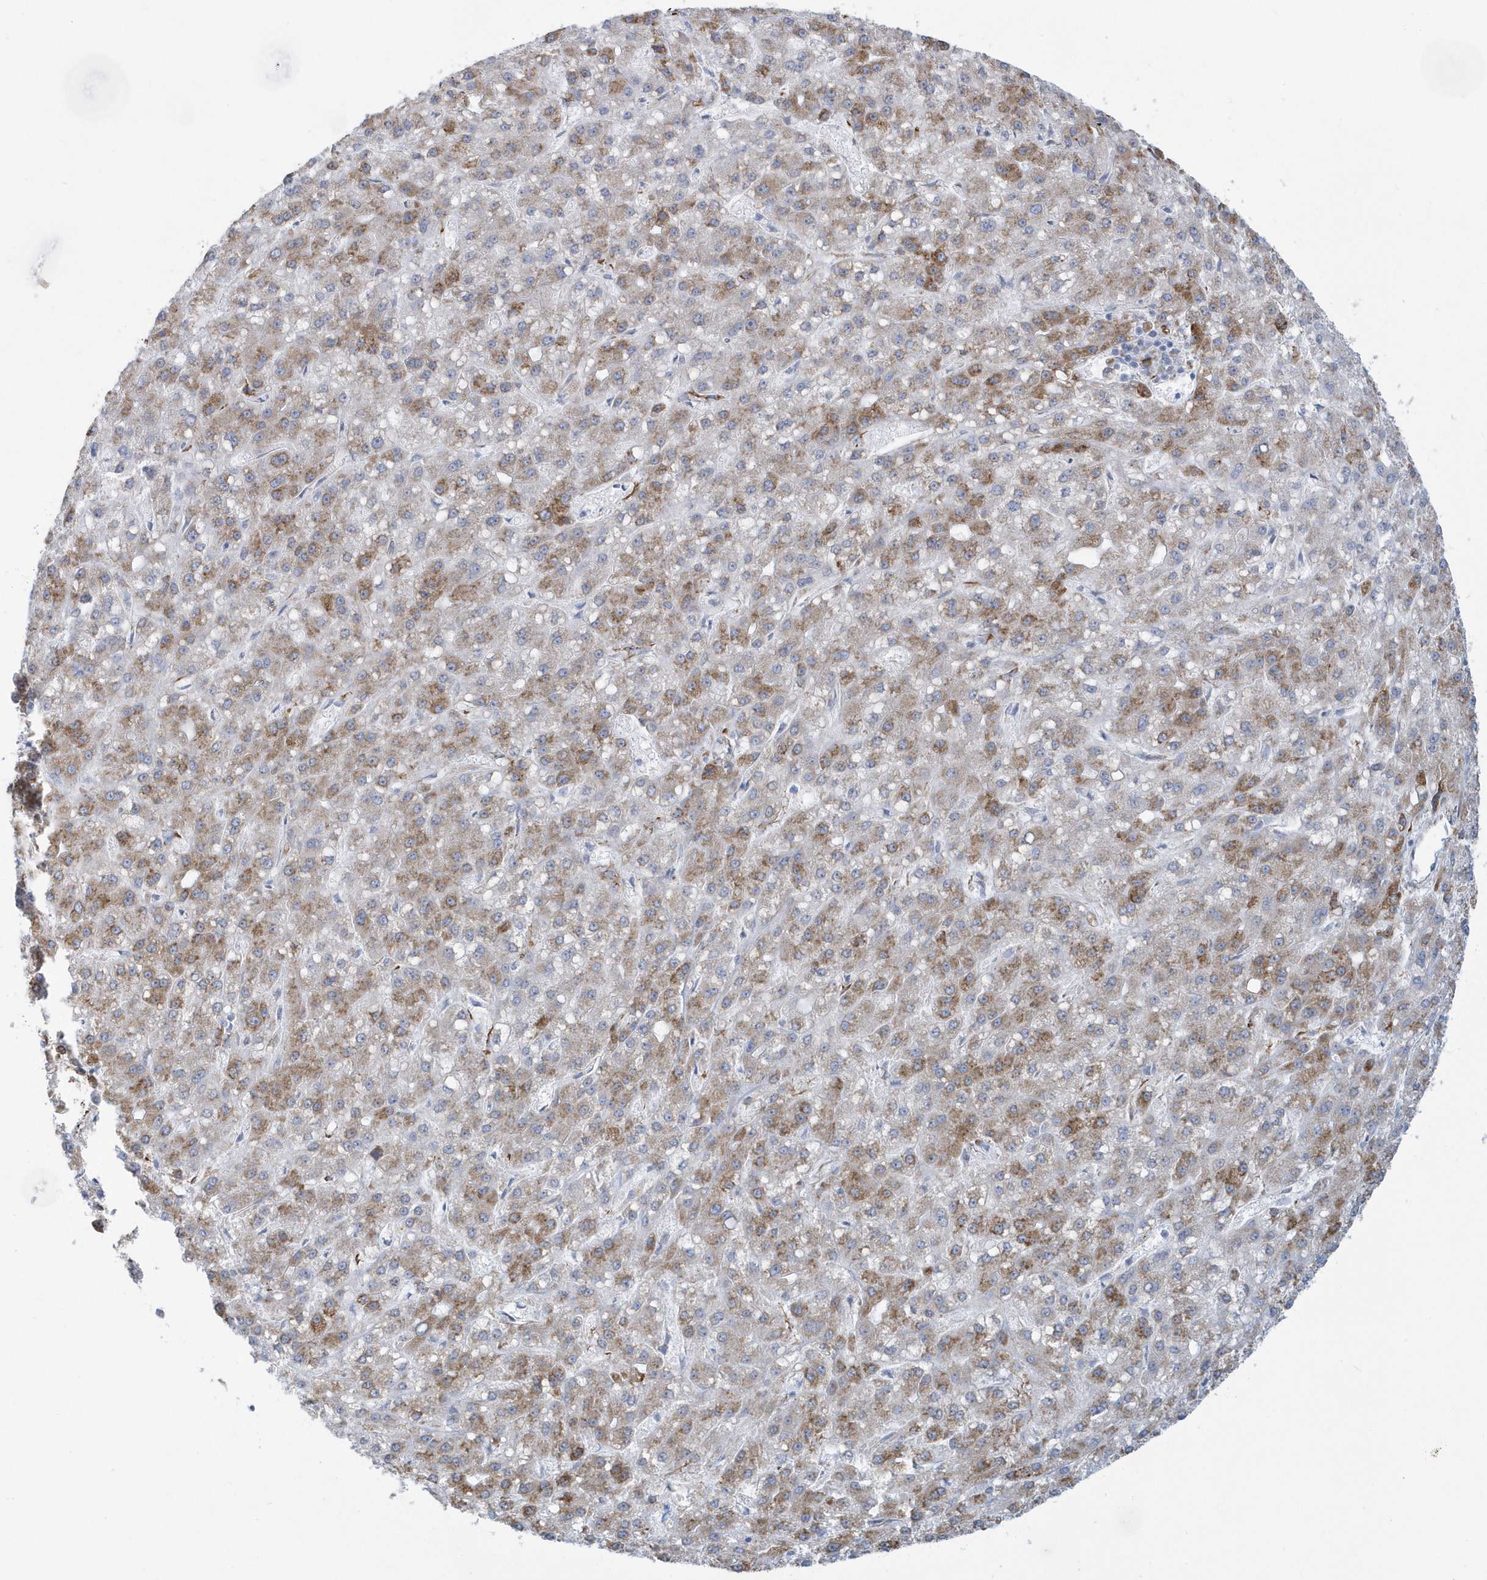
{"staining": {"intensity": "moderate", "quantity": "25%-75%", "location": "cytoplasmic/membranous"}, "tissue": "liver cancer", "cell_type": "Tumor cells", "image_type": "cancer", "snomed": [{"axis": "morphology", "description": "Carcinoma, Hepatocellular, NOS"}, {"axis": "topography", "description": "Liver"}], "caption": "Protein expression analysis of human liver cancer (hepatocellular carcinoma) reveals moderate cytoplasmic/membranous positivity in approximately 25%-75% of tumor cells. Immunohistochemistry stains the protein of interest in brown and the nuclei are stained blue.", "gene": "DCAF1", "patient": {"sex": "male", "age": 67}}